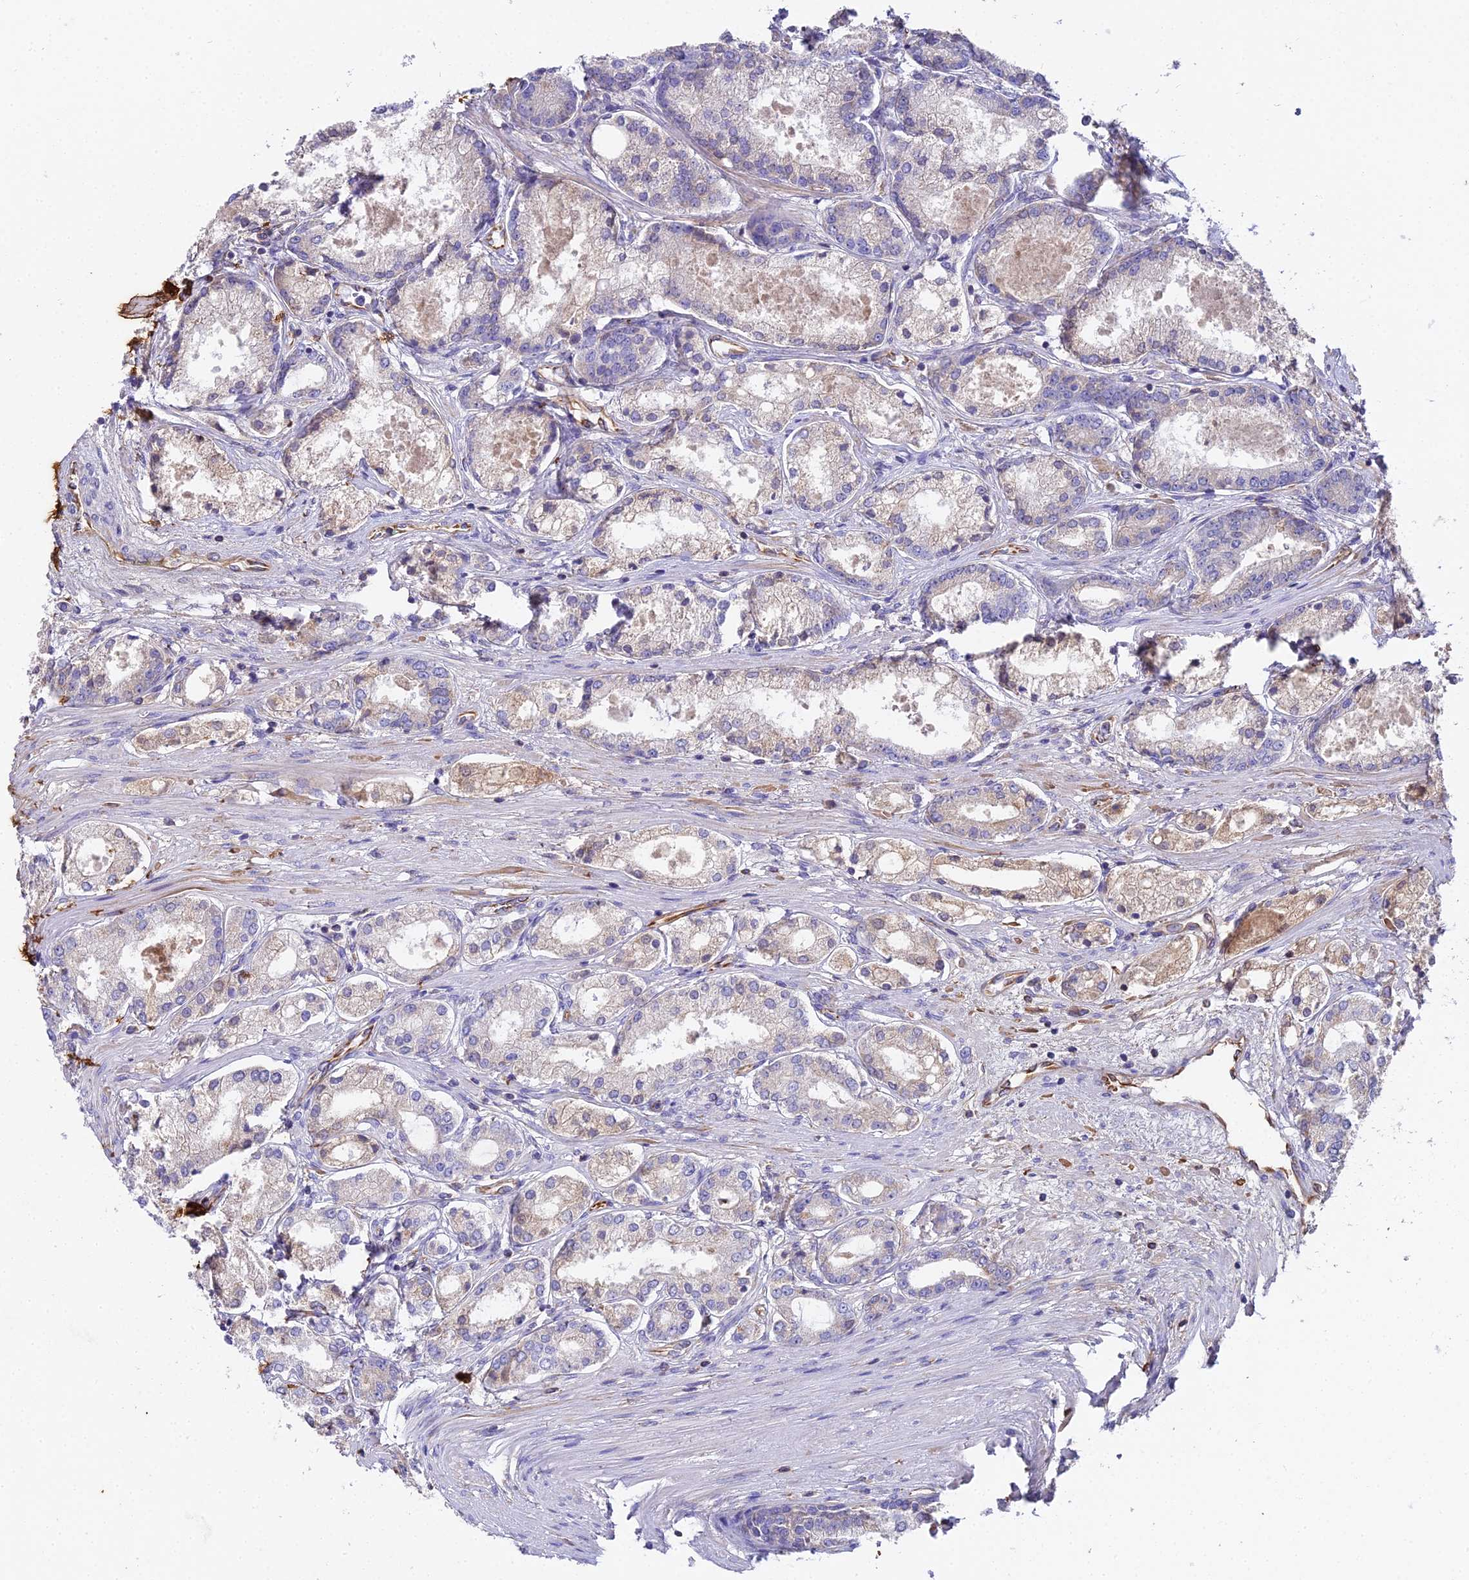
{"staining": {"intensity": "weak", "quantity": "<25%", "location": "cytoplasmic/membranous"}, "tissue": "prostate cancer", "cell_type": "Tumor cells", "image_type": "cancer", "snomed": [{"axis": "morphology", "description": "Adenocarcinoma, Low grade"}, {"axis": "topography", "description": "Prostate"}], "caption": "DAB (3,3'-diaminobenzidine) immunohistochemical staining of prostate cancer (low-grade adenocarcinoma) reveals no significant expression in tumor cells.", "gene": "BEX4", "patient": {"sex": "male", "age": 68}}